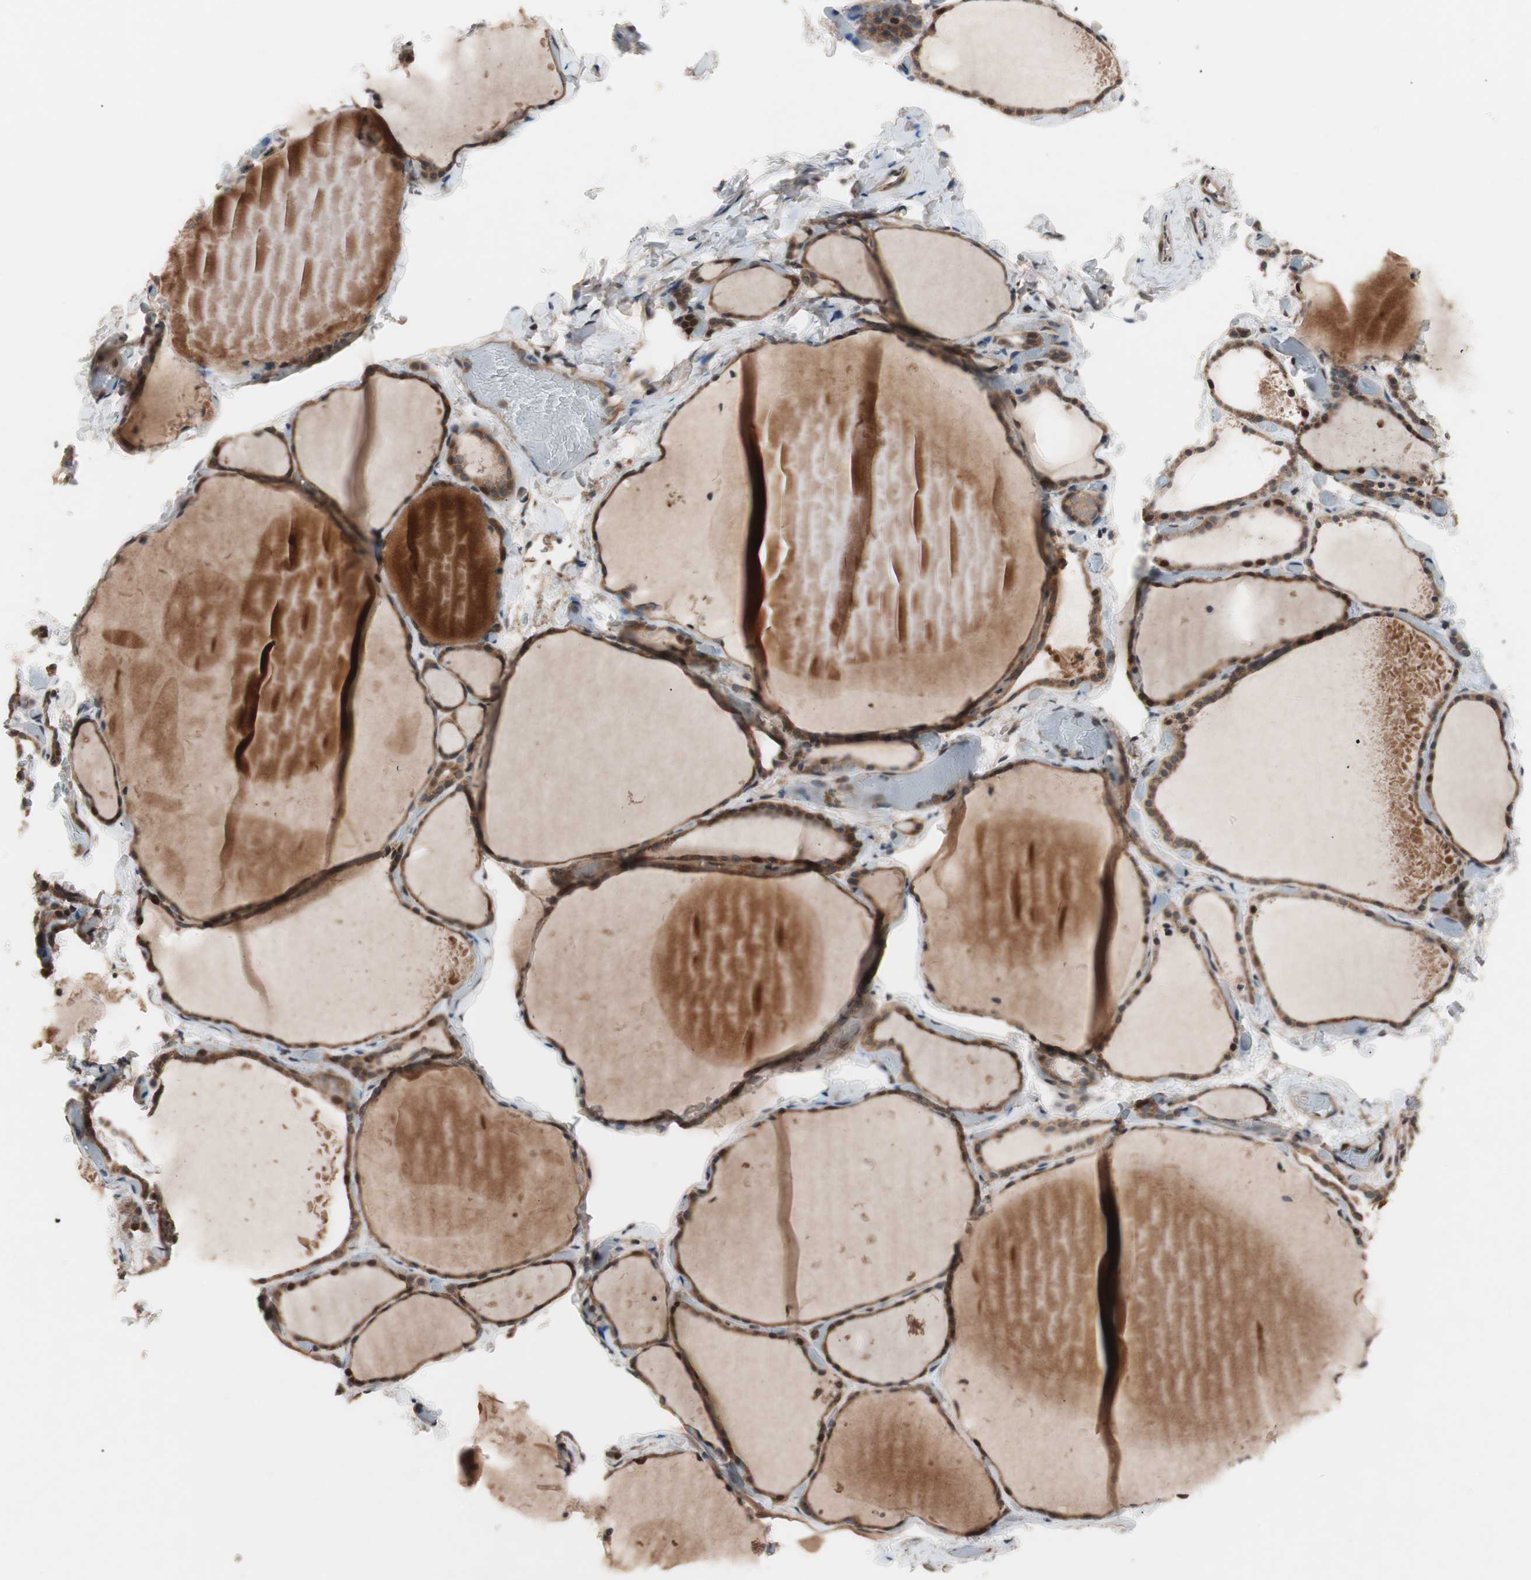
{"staining": {"intensity": "strong", "quantity": ">75%", "location": "cytoplasmic/membranous,nuclear"}, "tissue": "thyroid gland", "cell_type": "Glandular cells", "image_type": "normal", "snomed": [{"axis": "morphology", "description": "Normal tissue, NOS"}, {"axis": "topography", "description": "Thyroid gland"}], "caption": "Human thyroid gland stained with a brown dye exhibits strong cytoplasmic/membranous,nuclear positive staining in approximately >75% of glandular cells.", "gene": "NF2", "patient": {"sex": "female", "age": 22}}